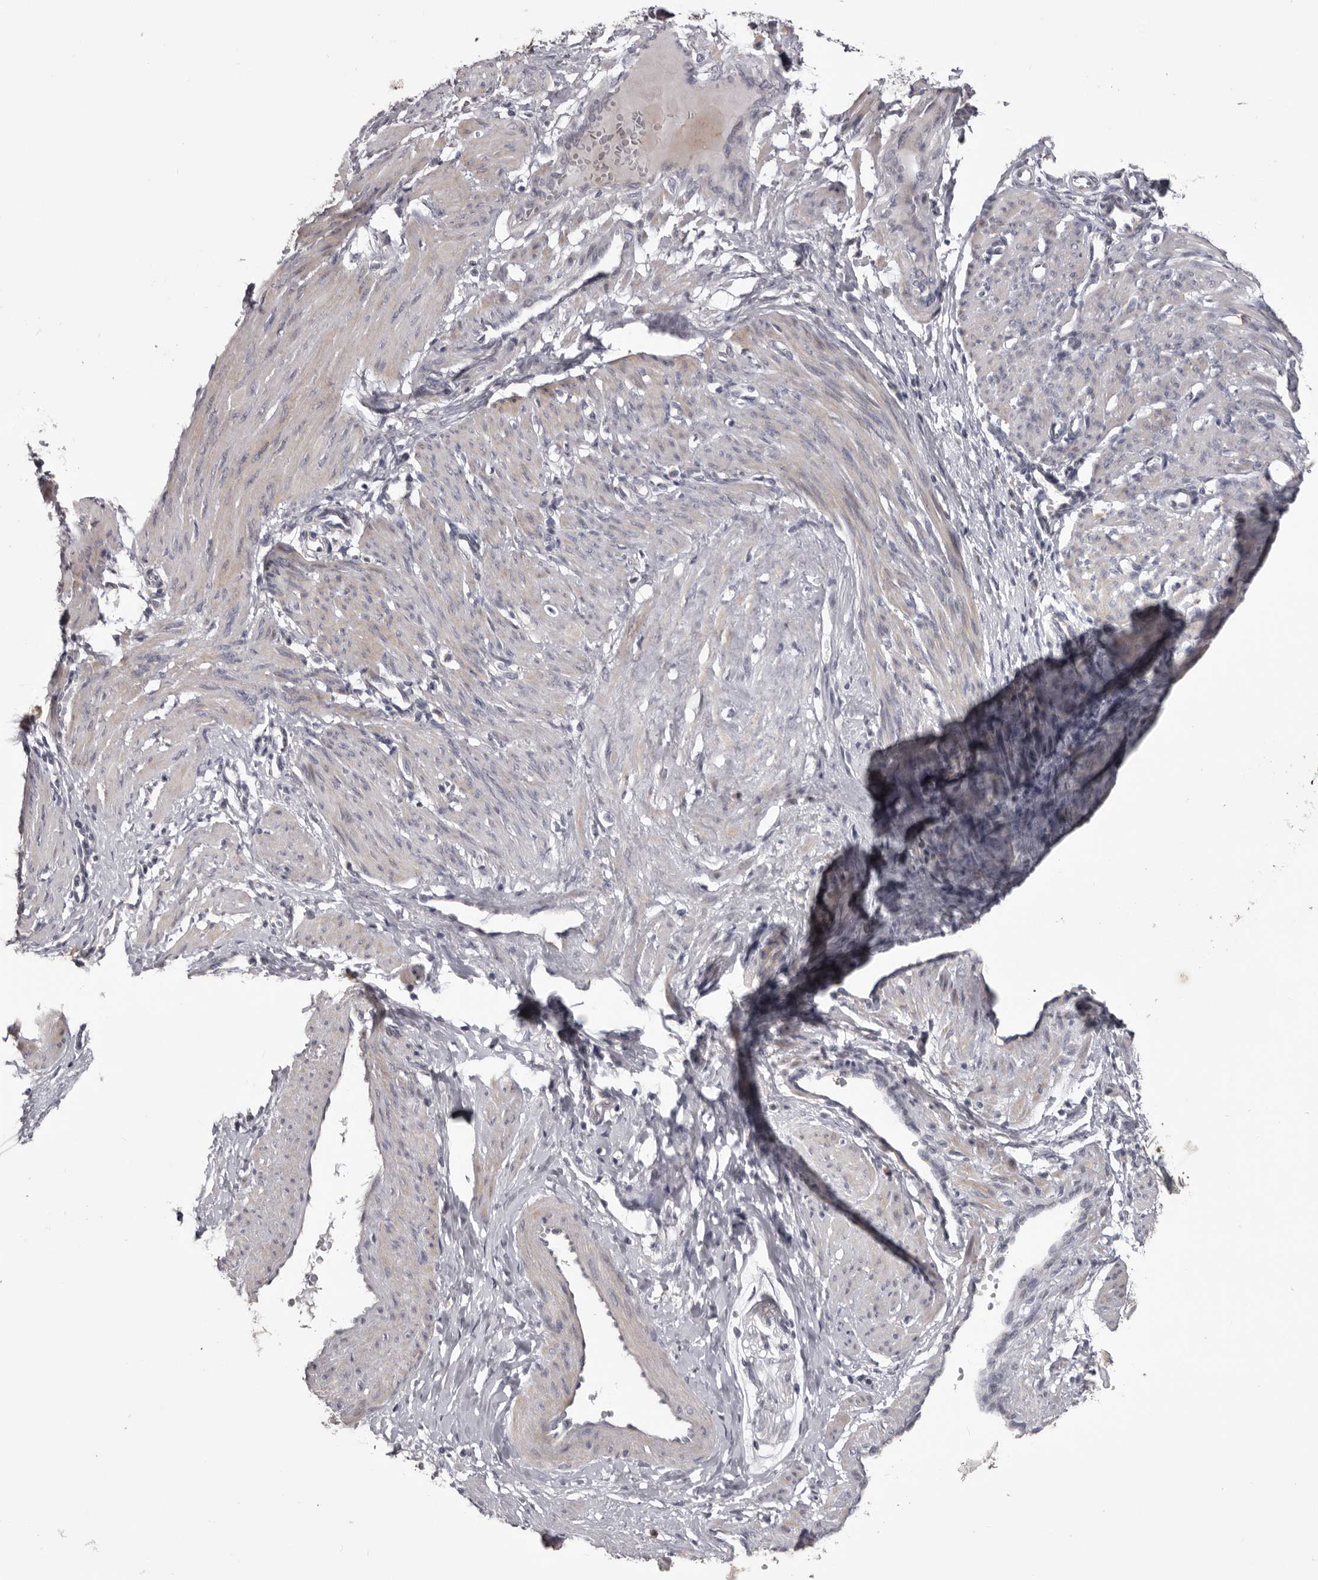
{"staining": {"intensity": "weak", "quantity": "<25%", "location": "cytoplasmic/membranous"}, "tissue": "smooth muscle", "cell_type": "Smooth muscle cells", "image_type": "normal", "snomed": [{"axis": "morphology", "description": "Normal tissue, NOS"}, {"axis": "topography", "description": "Endometrium"}], "caption": "Smooth muscle cells show no significant expression in normal smooth muscle.", "gene": "LPAR6", "patient": {"sex": "female", "age": 33}}